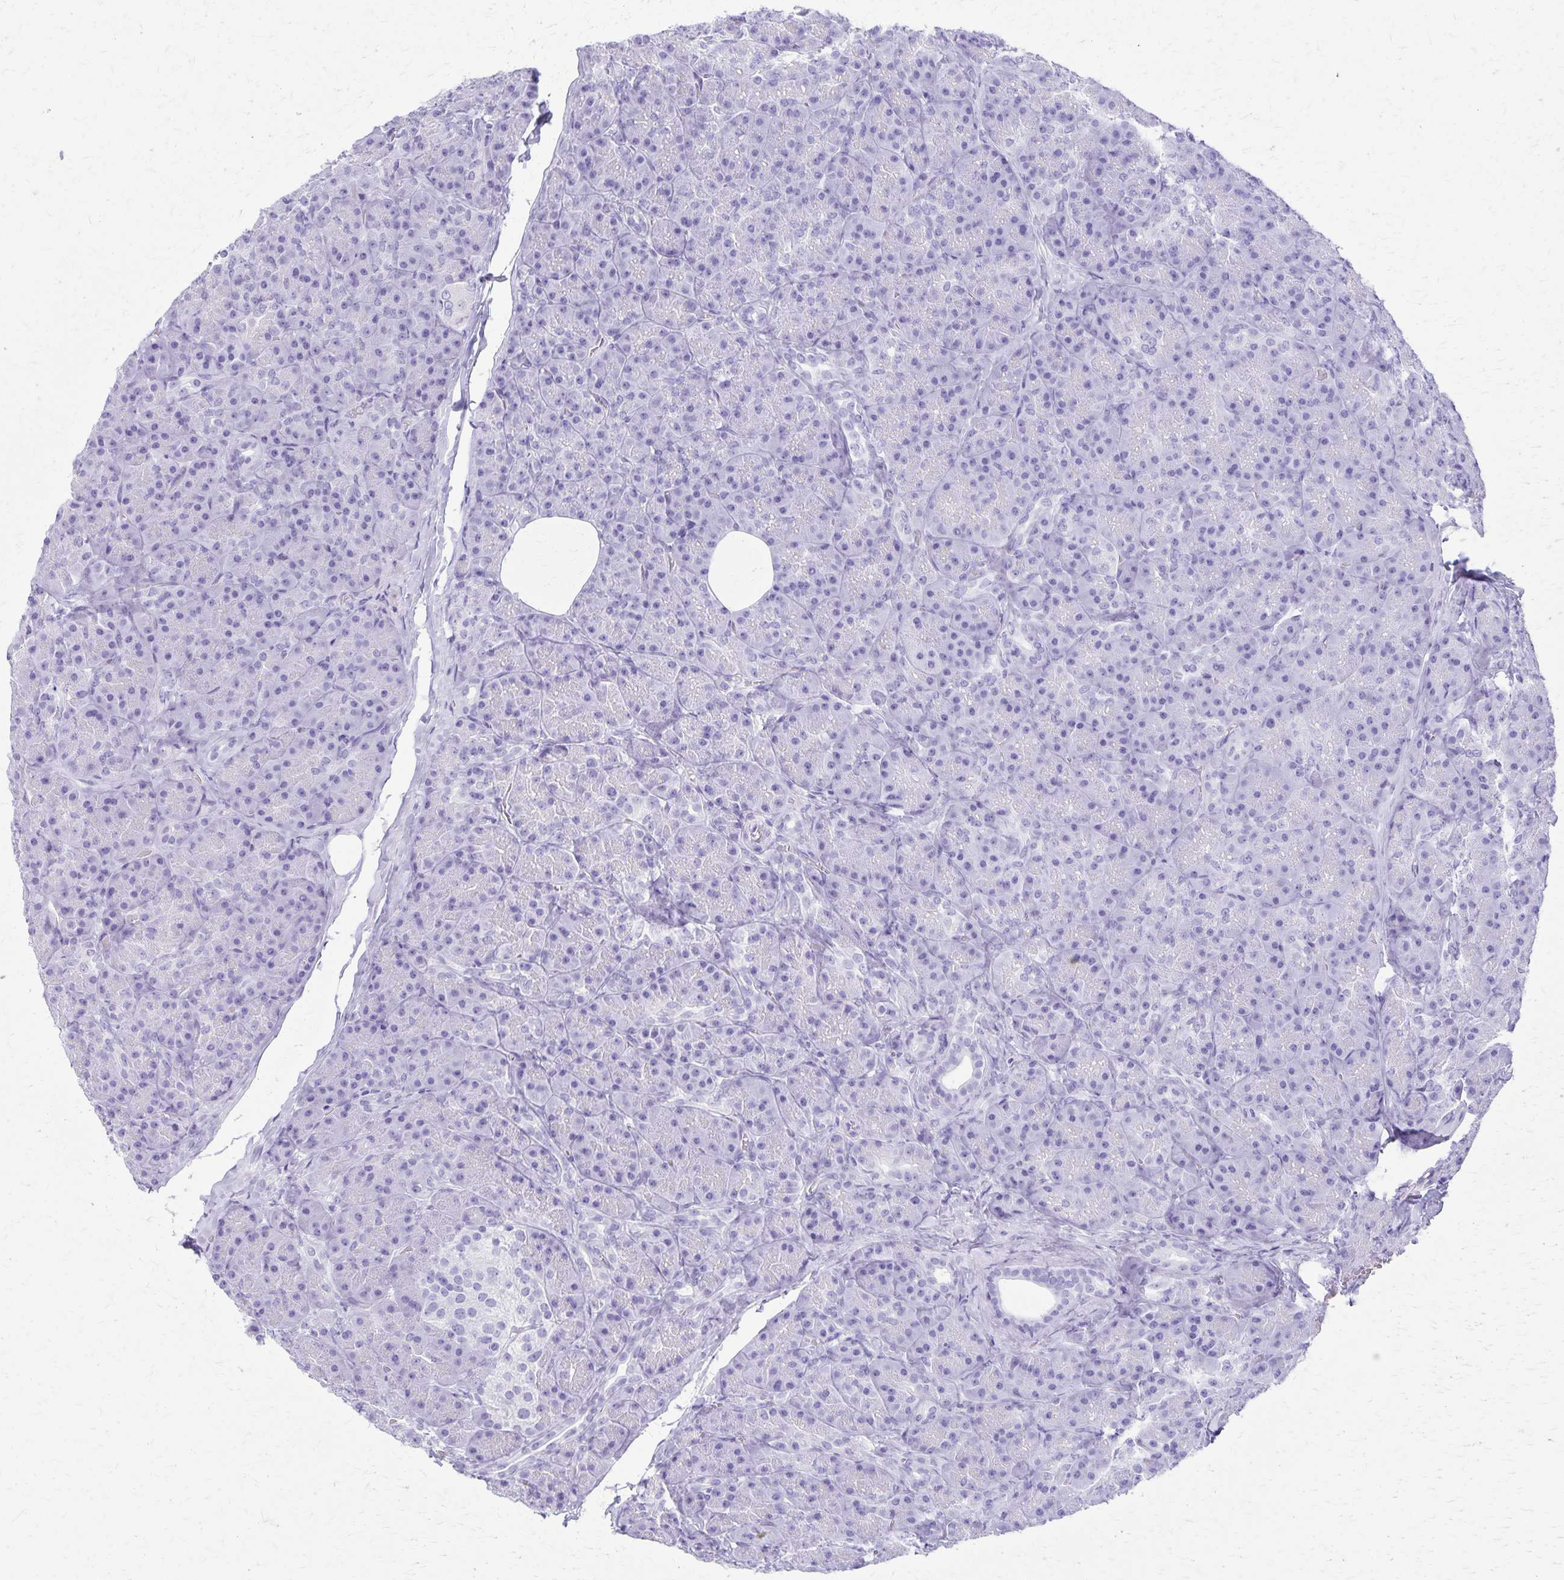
{"staining": {"intensity": "negative", "quantity": "none", "location": "none"}, "tissue": "pancreas", "cell_type": "Exocrine glandular cells", "image_type": "normal", "snomed": [{"axis": "morphology", "description": "Normal tissue, NOS"}, {"axis": "topography", "description": "Pancreas"}], "caption": "An immunohistochemistry (IHC) histopathology image of normal pancreas is shown. There is no staining in exocrine glandular cells of pancreas.", "gene": "DEFA5", "patient": {"sex": "male", "age": 57}}